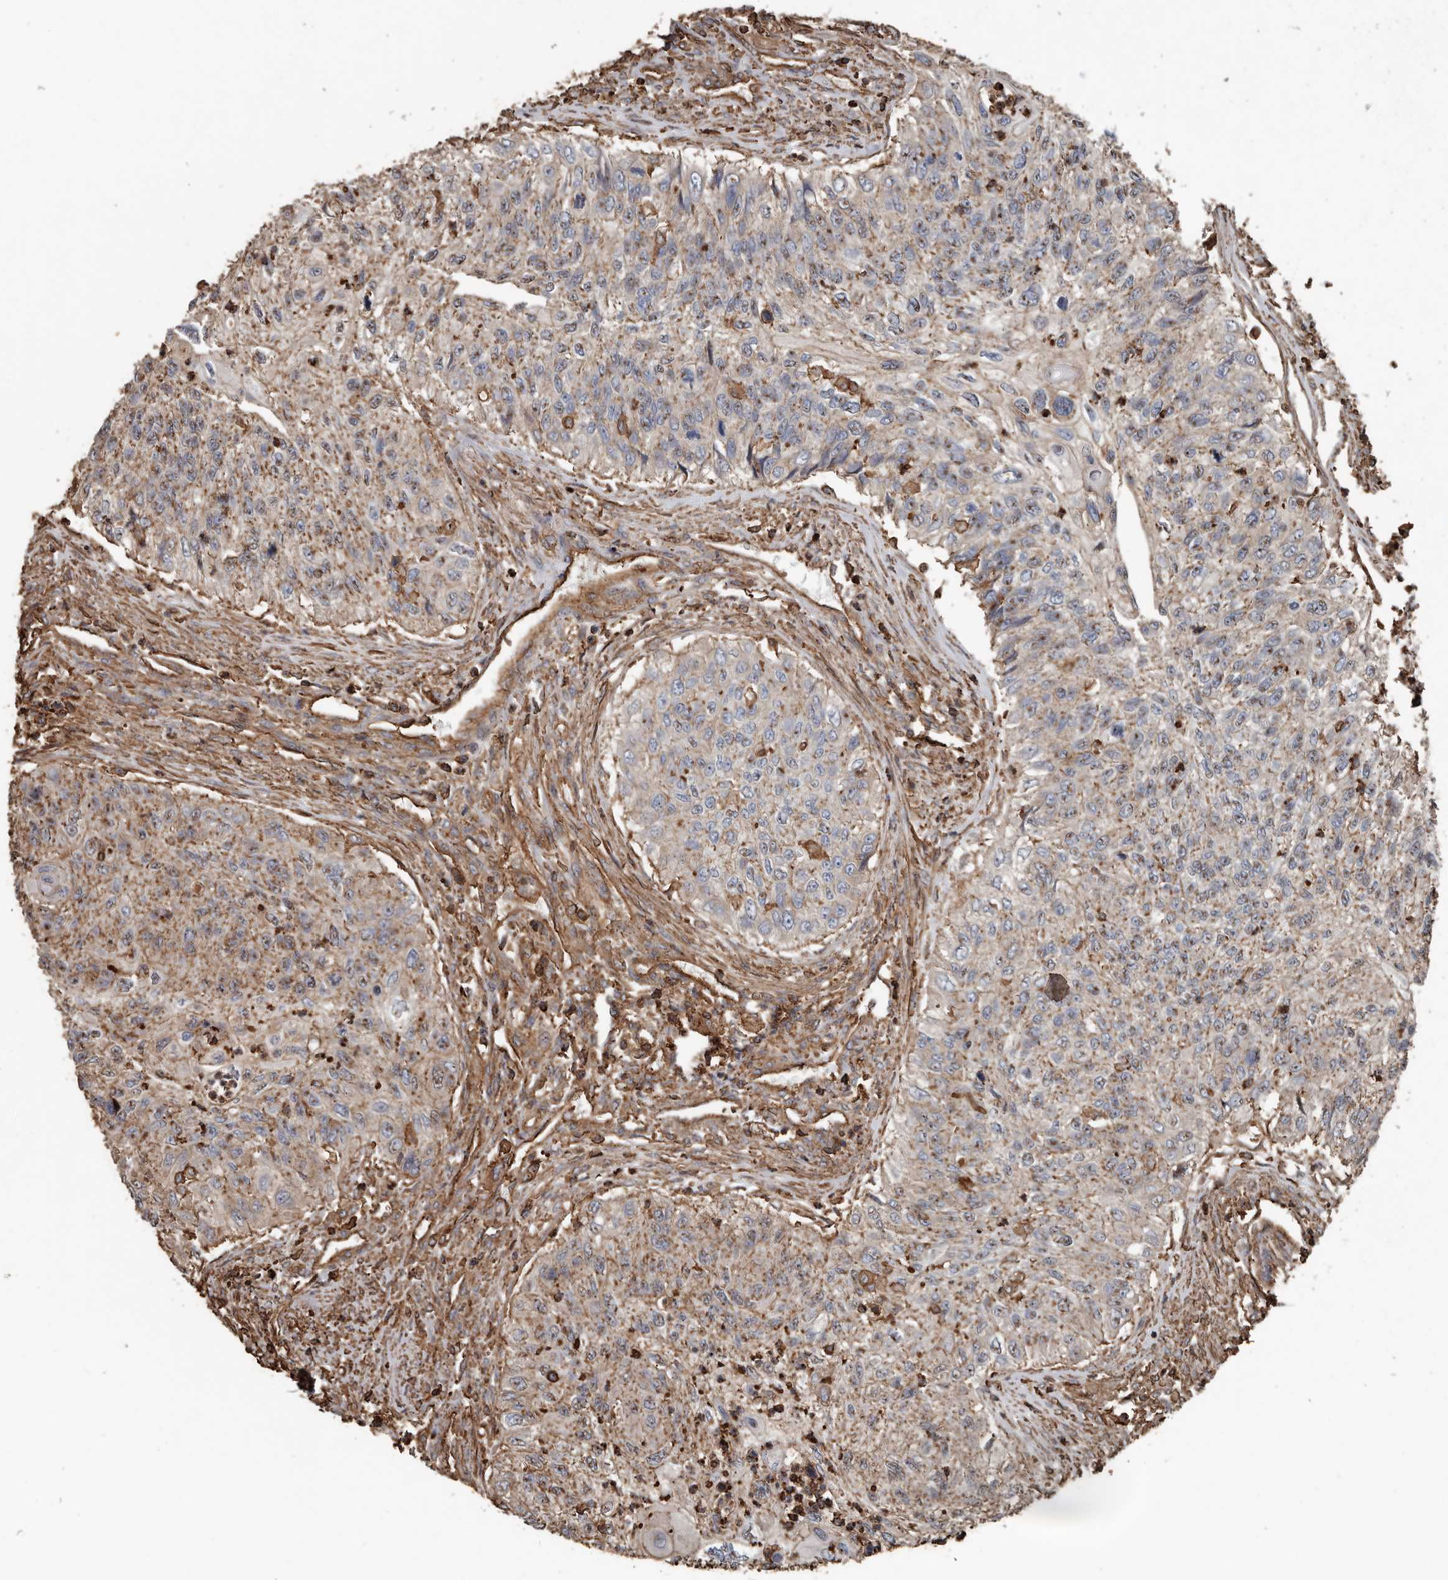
{"staining": {"intensity": "moderate", "quantity": "25%-75%", "location": "cytoplasmic/membranous"}, "tissue": "urothelial cancer", "cell_type": "Tumor cells", "image_type": "cancer", "snomed": [{"axis": "morphology", "description": "Urothelial carcinoma, High grade"}, {"axis": "topography", "description": "Urinary bladder"}], "caption": "IHC (DAB) staining of urothelial cancer demonstrates moderate cytoplasmic/membranous protein positivity in about 25%-75% of tumor cells. (DAB = brown stain, brightfield microscopy at high magnification).", "gene": "DENND6B", "patient": {"sex": "female", "age": 60}}